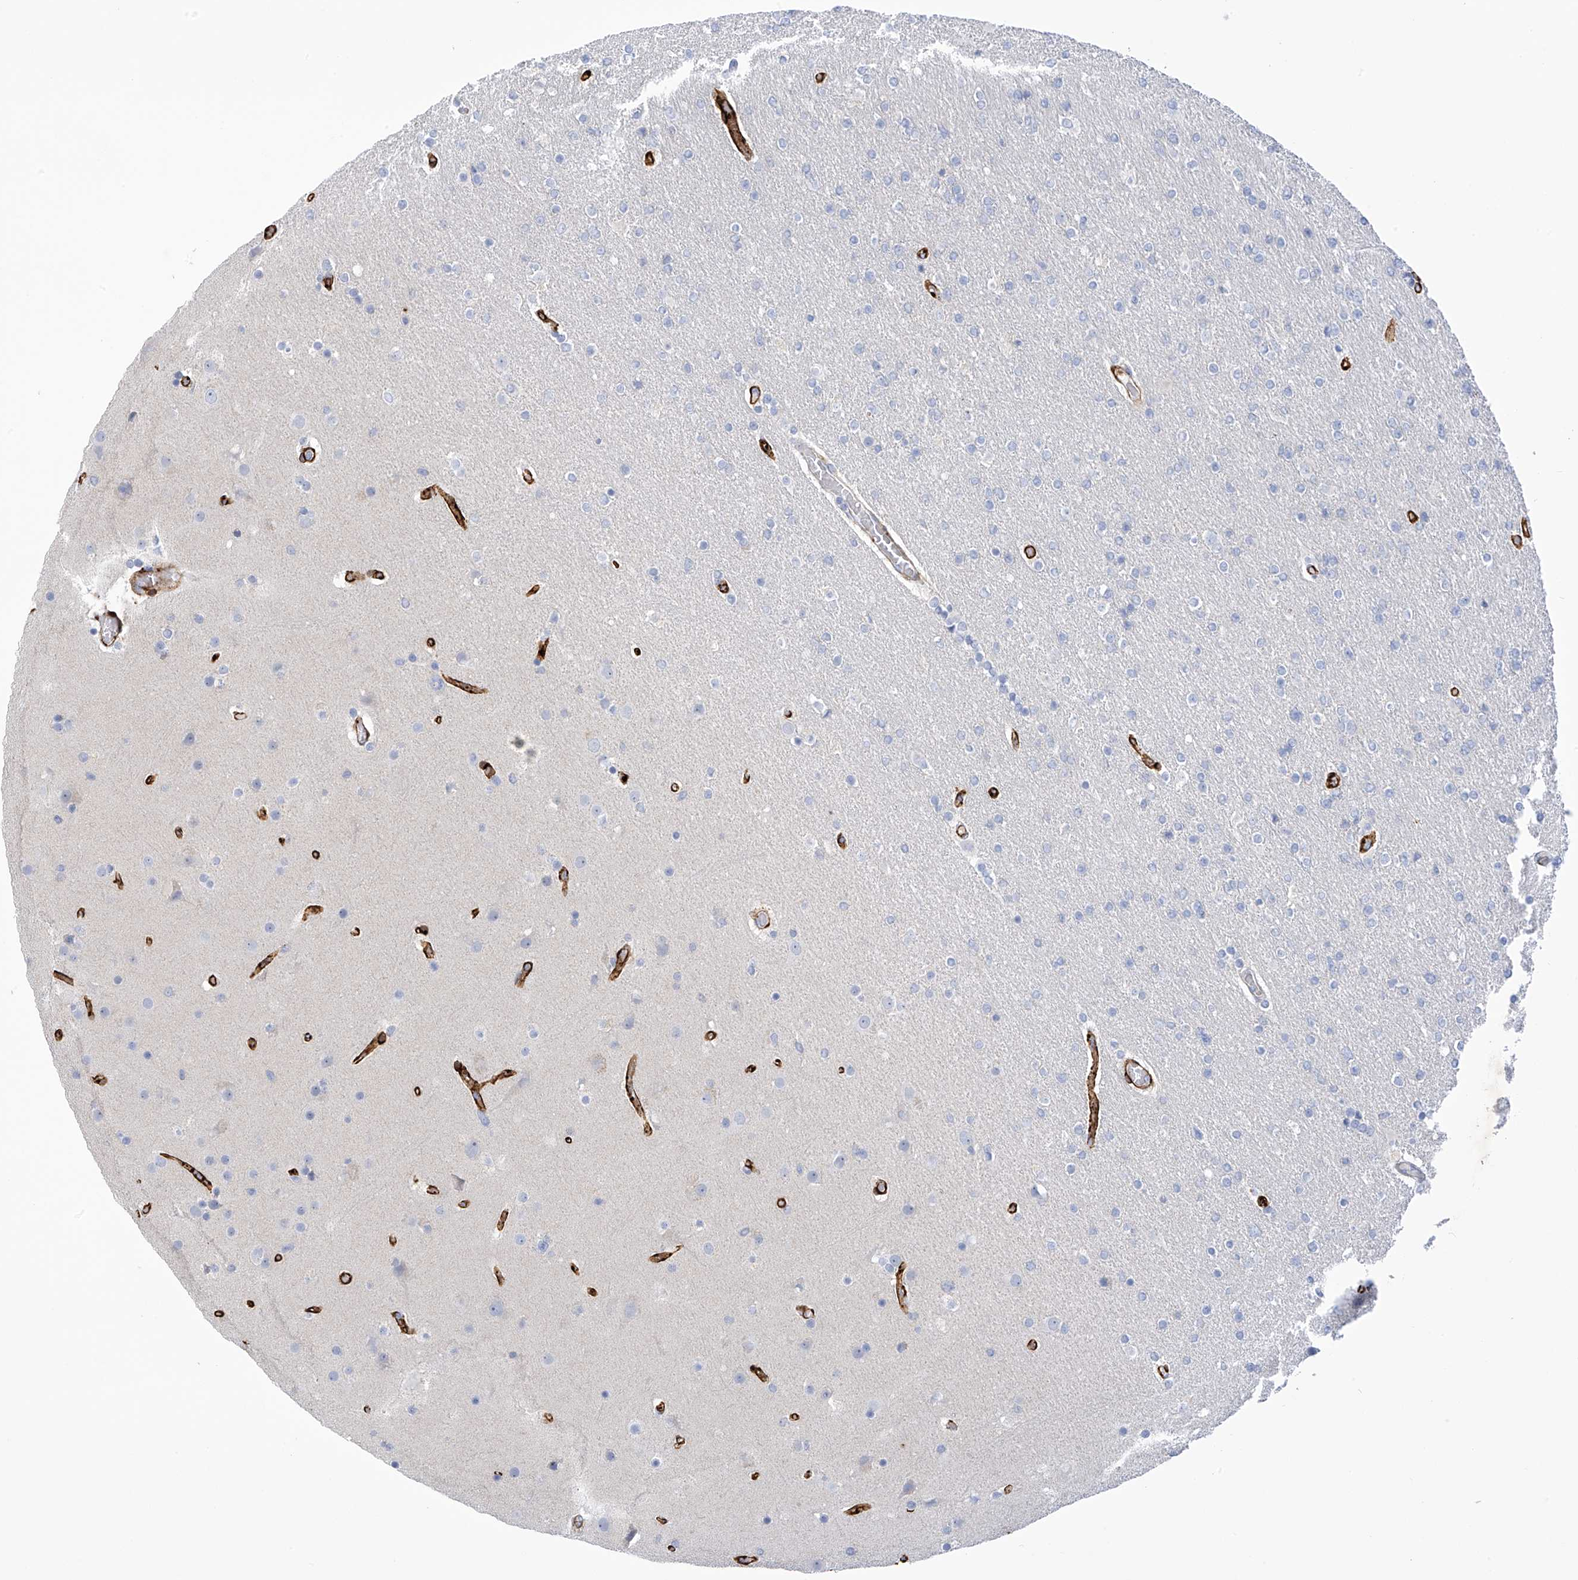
{"staining": {"intensity": "negative", "quantity": "none", "location": "none"}, "tissue": "glioma", "cell_type": "Tumor cells", "image_type": "cancer", "snomed": [{"axis": "morphology", "description": "Glioma, malignant, High grade"}, {"axis": "topography", "description": "Cerebral cortex"}], "caption": "Glioma was stained to show a protein in brown. There is no significant staining in tumor cells. Brightfield microscopy of immunohistochemistry (IHC) stained with DAB (3,3'-diaminobenzidine) (brown) and hematoxylin (blue), captured at high magnification.", "gene": "SLC6A12", "patient": {"sex": "female", "age": 36}}